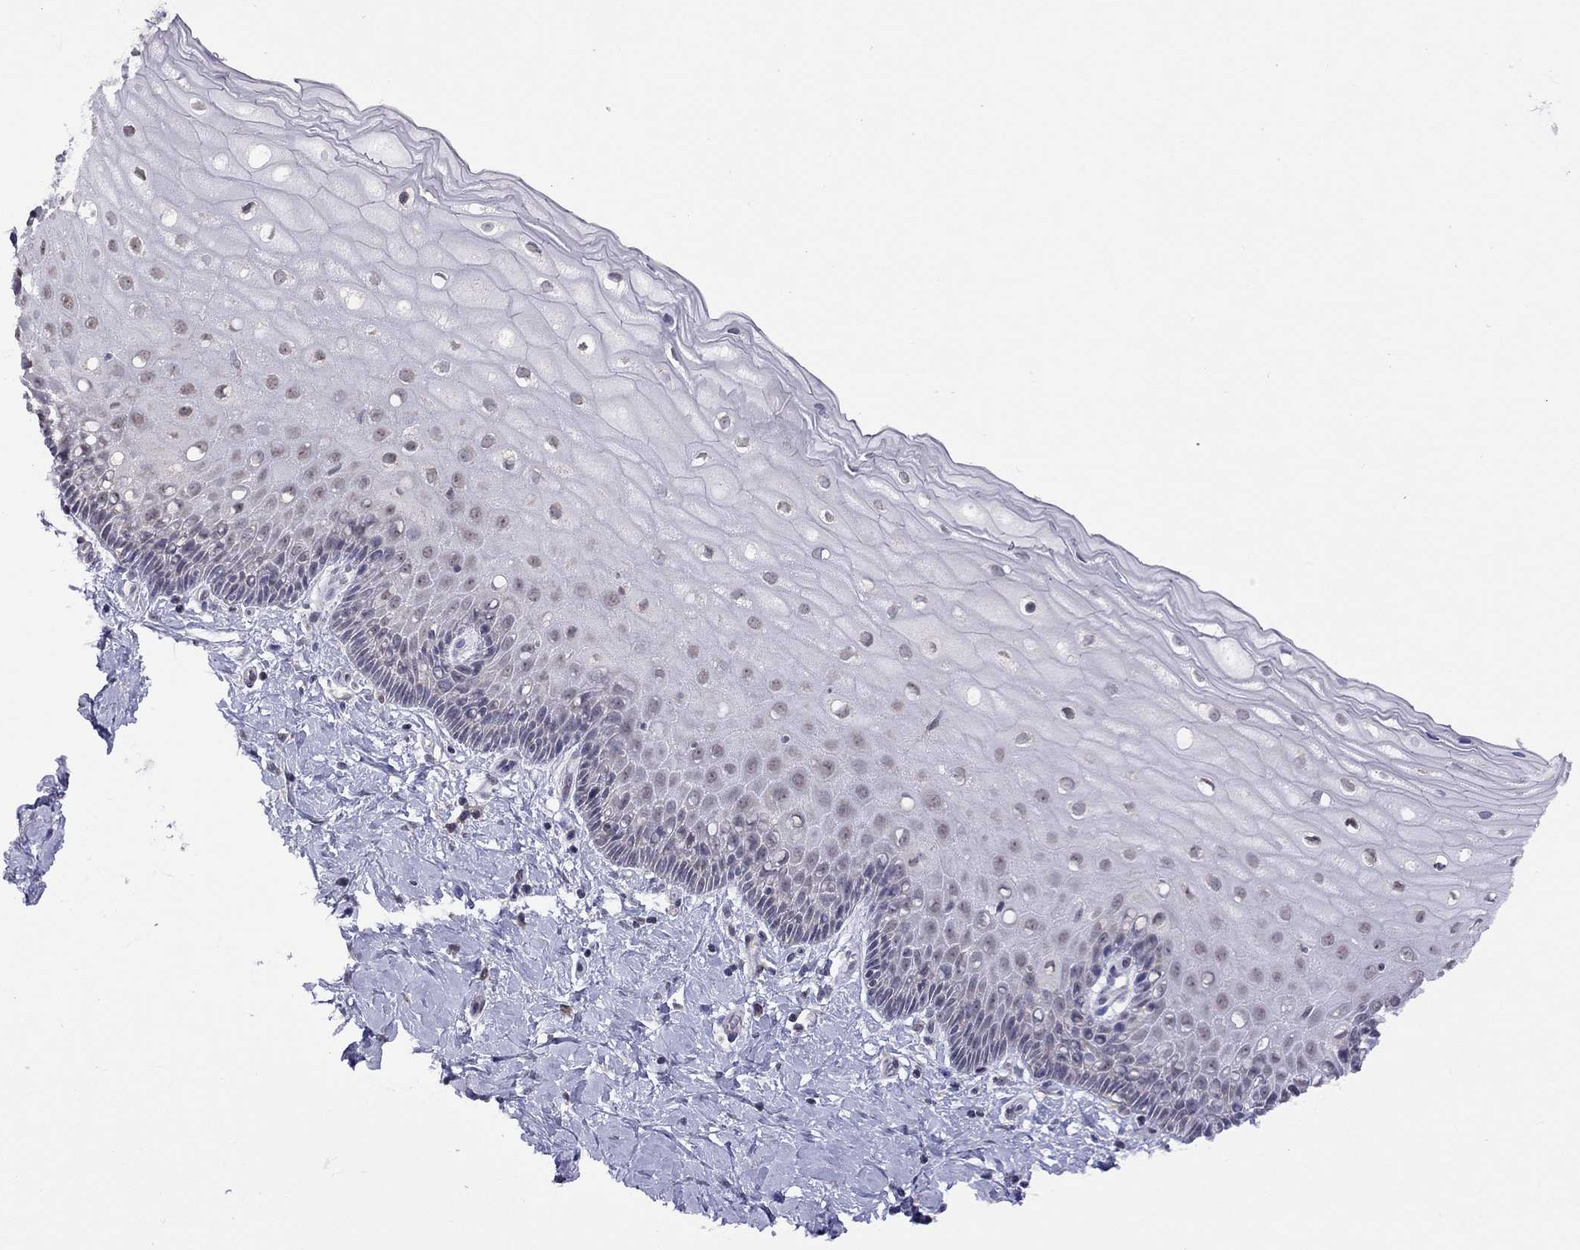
{"staining": {"intensity": "weak", "quantity": "<25%", "location": "nuclear"}, "tissue": "cervix", "cell_type": "Squamous epithelial cells", "image_type": "normal", "snomed": [{"axis": "morphology", "description": "Normal tissue, NOS"}, {"axis": "topography", "description": "Cervix"}], "caption": "The histopathology image reveals no significant positivity in squamous epithelial cells of cervix.", "gene": "HES5", "patient": {"sex": "female", "age": 37}}